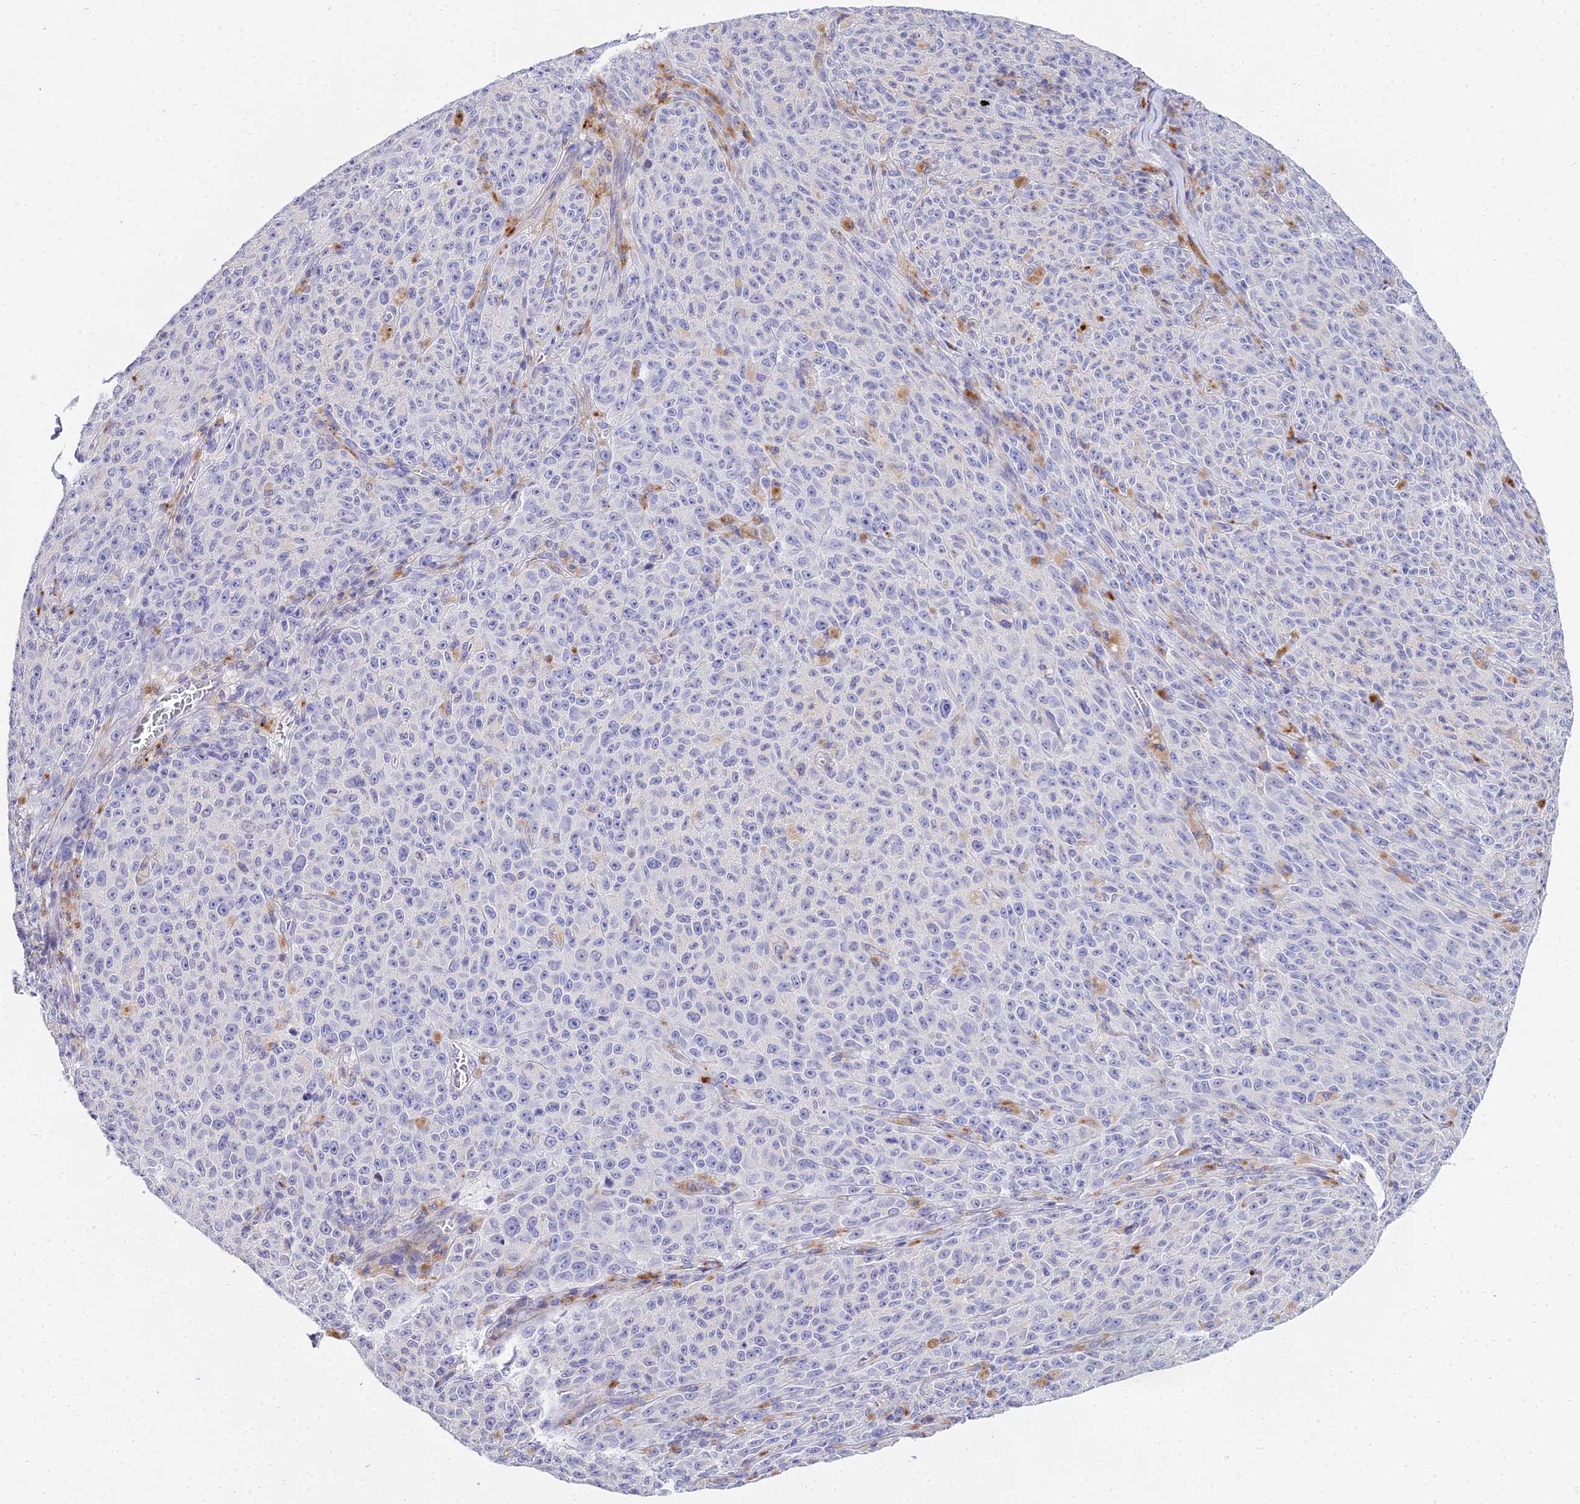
{"staining": {"intensity": "negative", "quantity": "none", "location": "none"}, "tissue": "melanoma", "cell_type": "Tumor cells", "image_type": "cancer", "snomed": [{"axis": "morphology", "description": "Malignant melanoma, NOS"}, {"axis": "topography", "description": "Skin"}], "caption": "The photomicrograph shows no significant expression in tumor cells of malignant melanoma. Brightfield microscopy of IHC stained with DAB (3,3'-diaminobenzidine) (brown) and hematoxylin (blue), captured at high magnification.", "gene": "VWC2L", "patient": {"sex": "female", "age": 82}}